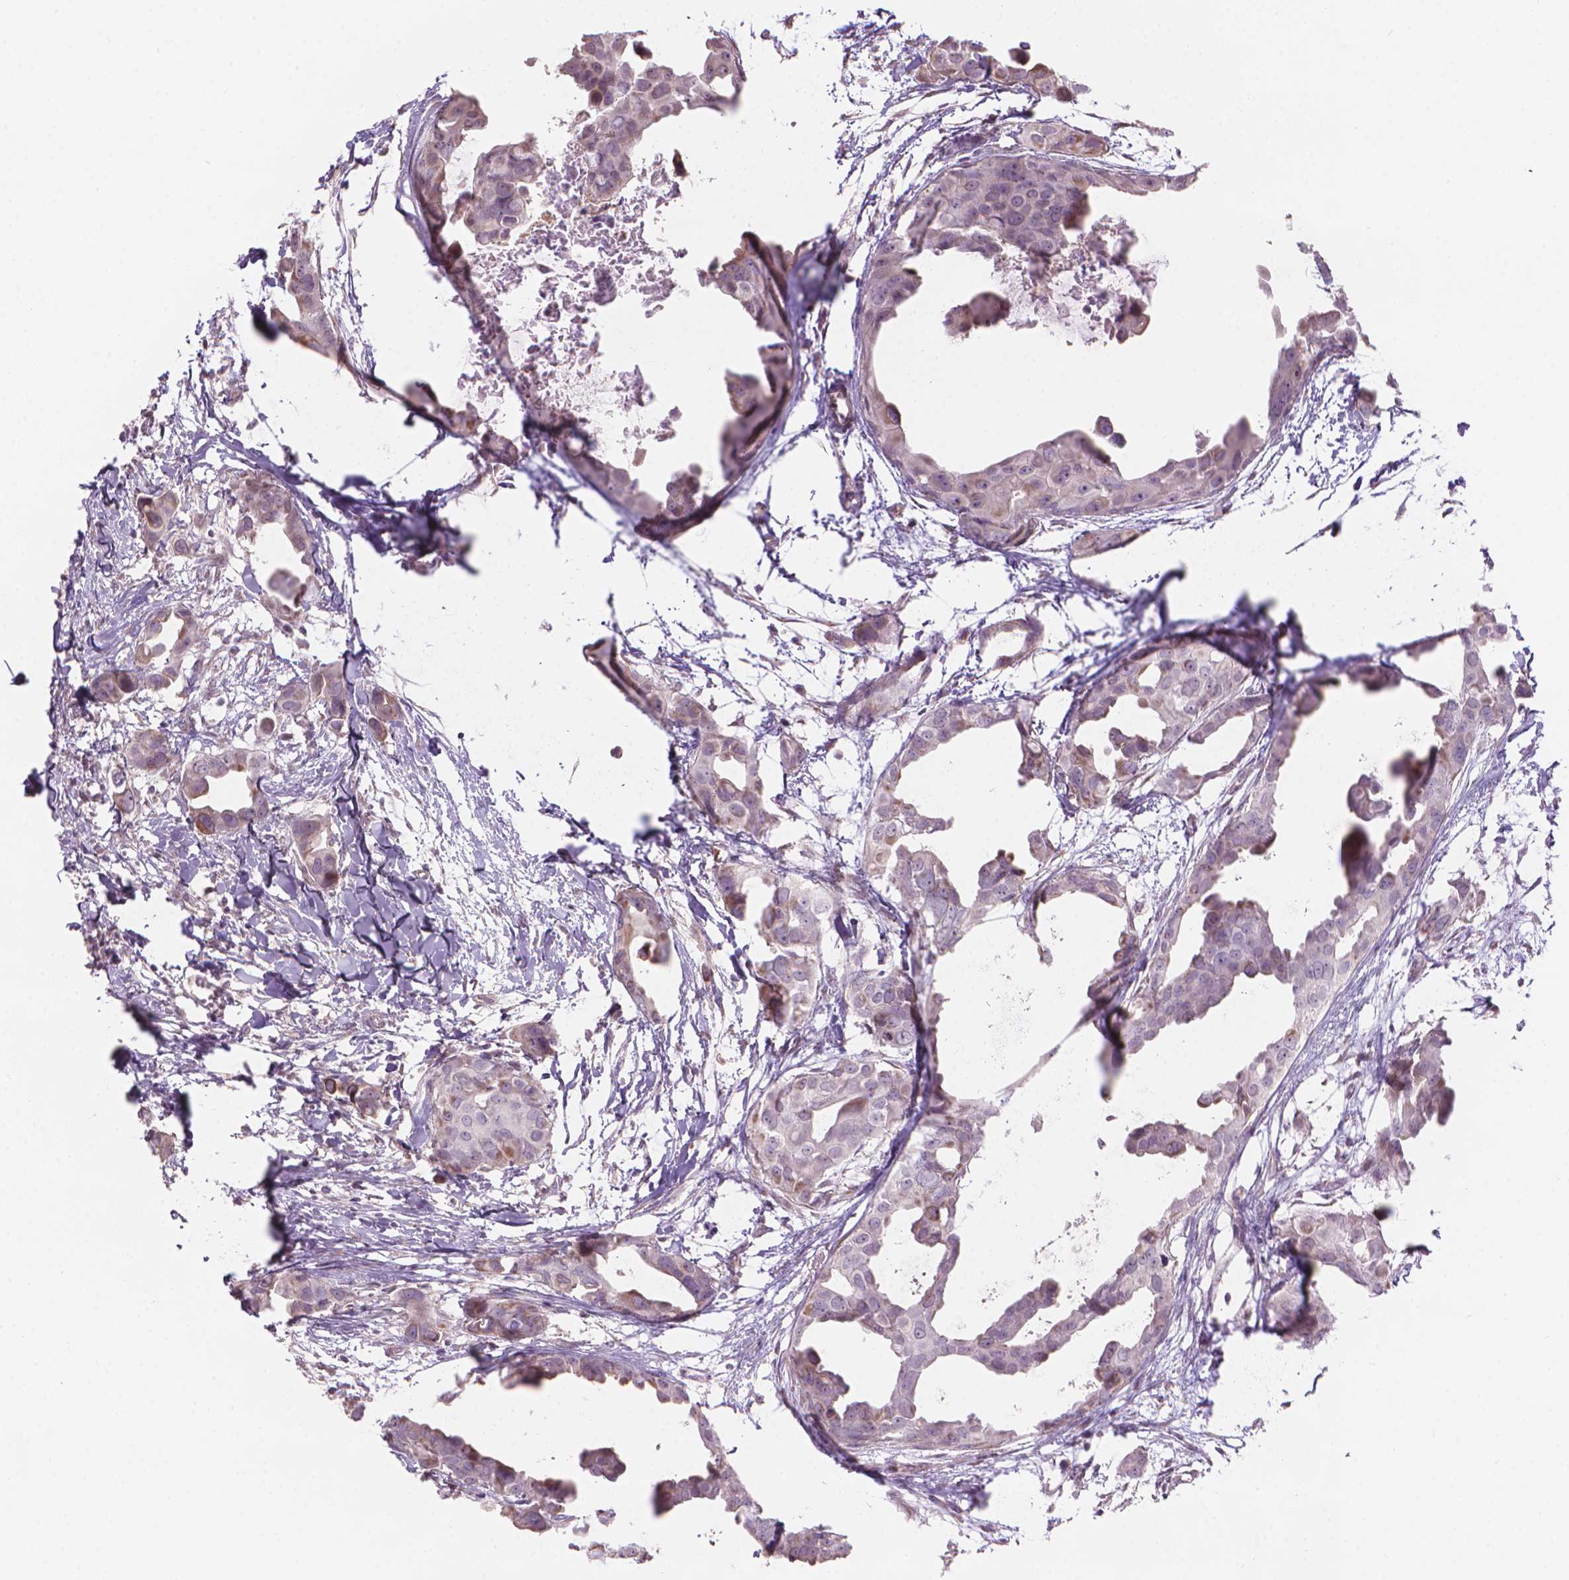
{"staining": {"intensity": "weak", "quantity": "<25%", "location": "cytoplasmic/membranous"}, "tissue": "breast cancer", "cell_type": "Tumor cells", "image_type": "cancer", "snomed": [{"axis": "morphology", "description": "Duct carcinoma"}, {"axis": "topography", "description": "Breast"}], "caption": "A micrograph of breast cancer stained for a protein reveals no brown staining in tumor cells.", "gene": "IFFO1", "patient": {"sex": "female", "age": 38}}